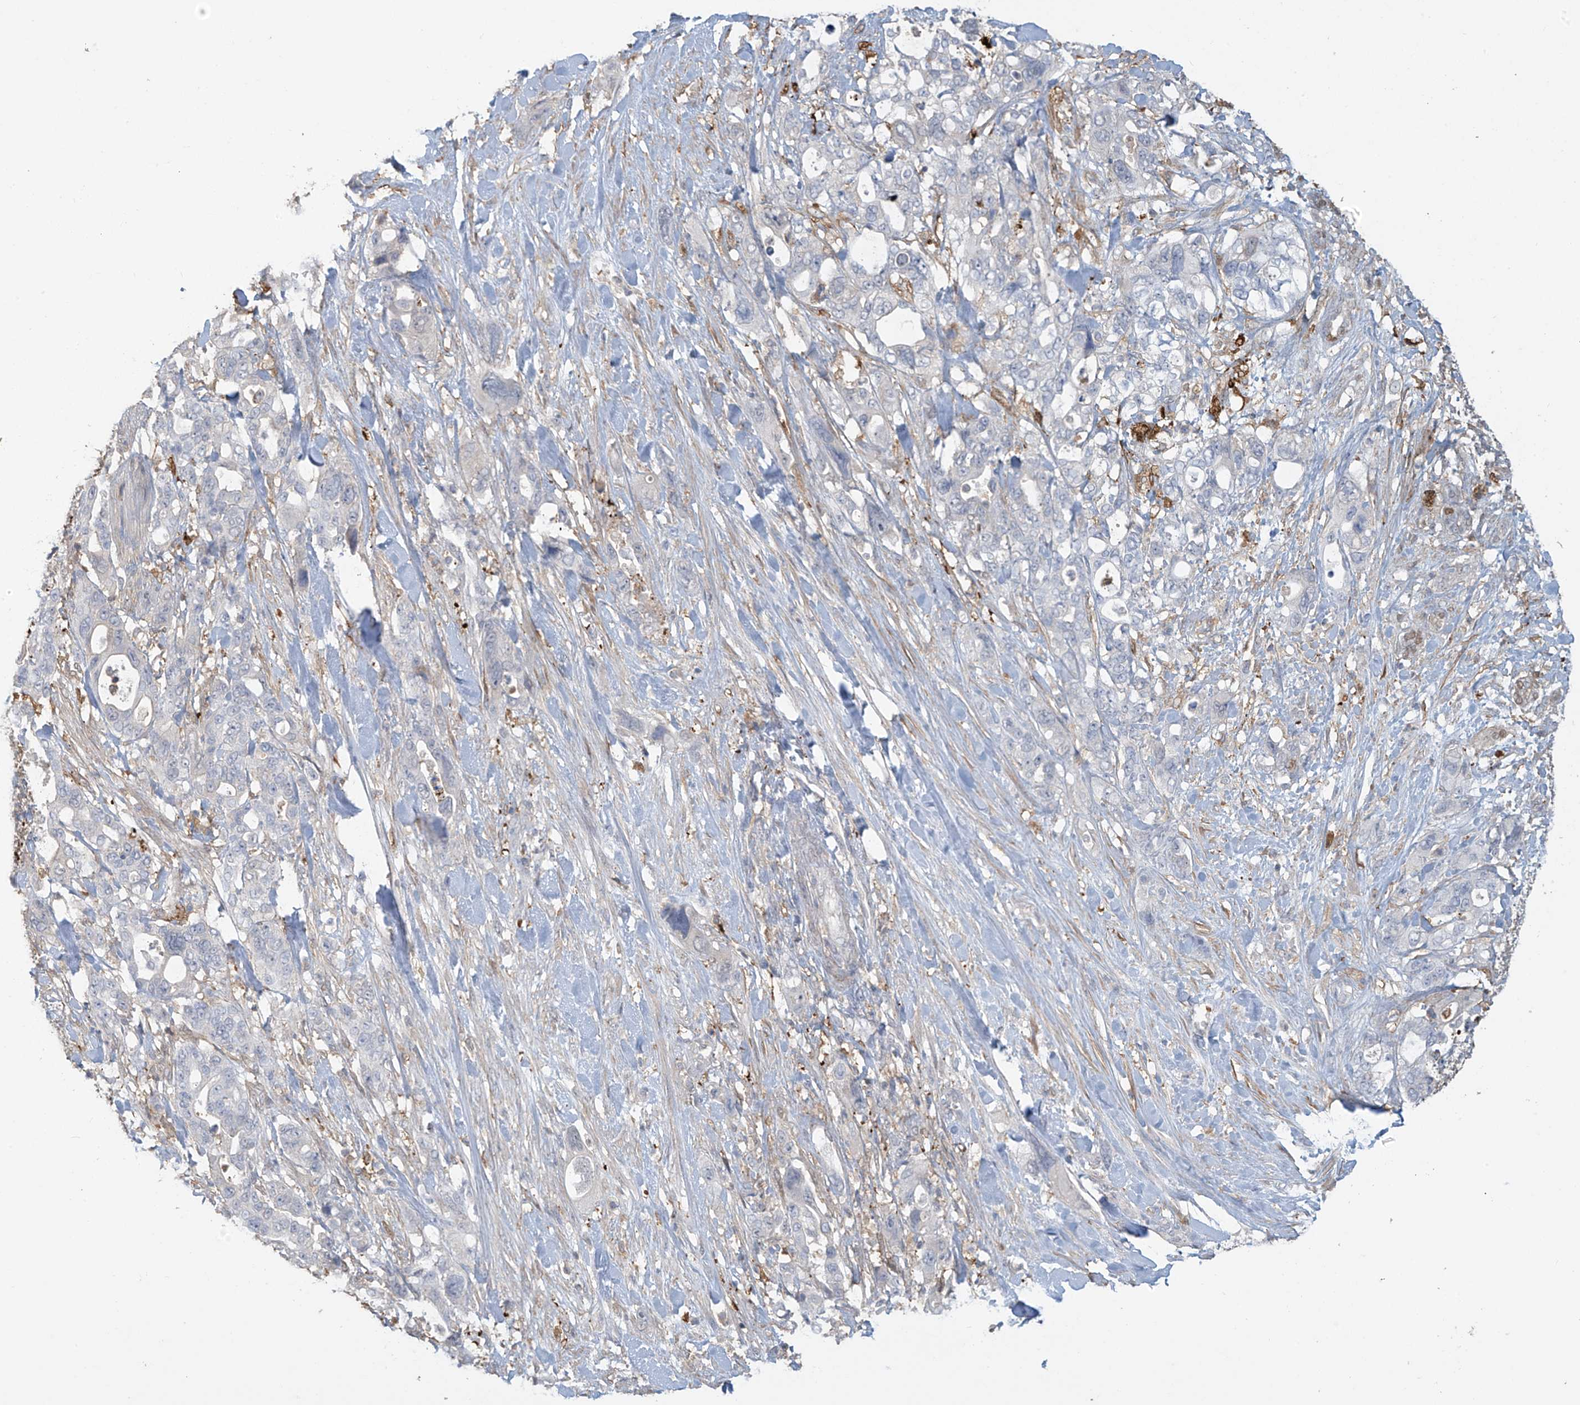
{"staining": {"intensity": "negative", "quantity": "none", "location": "none"}, "tissue": "pancreatic cancer", "cell_type": "Tumor cells", "image_type": "cancer", "snomed": [{"axis": "morphology", "description": "Adenocarcinoma, NOS"}, {"axis": "topography", "description": "Pancreas"}], "caption": "This is an IHC image of adenocarcinoma (pancreatic). There is no expression in tumor cells.", "gene": "TAGAP", "patient": {"sex": "male", "age": 46}}